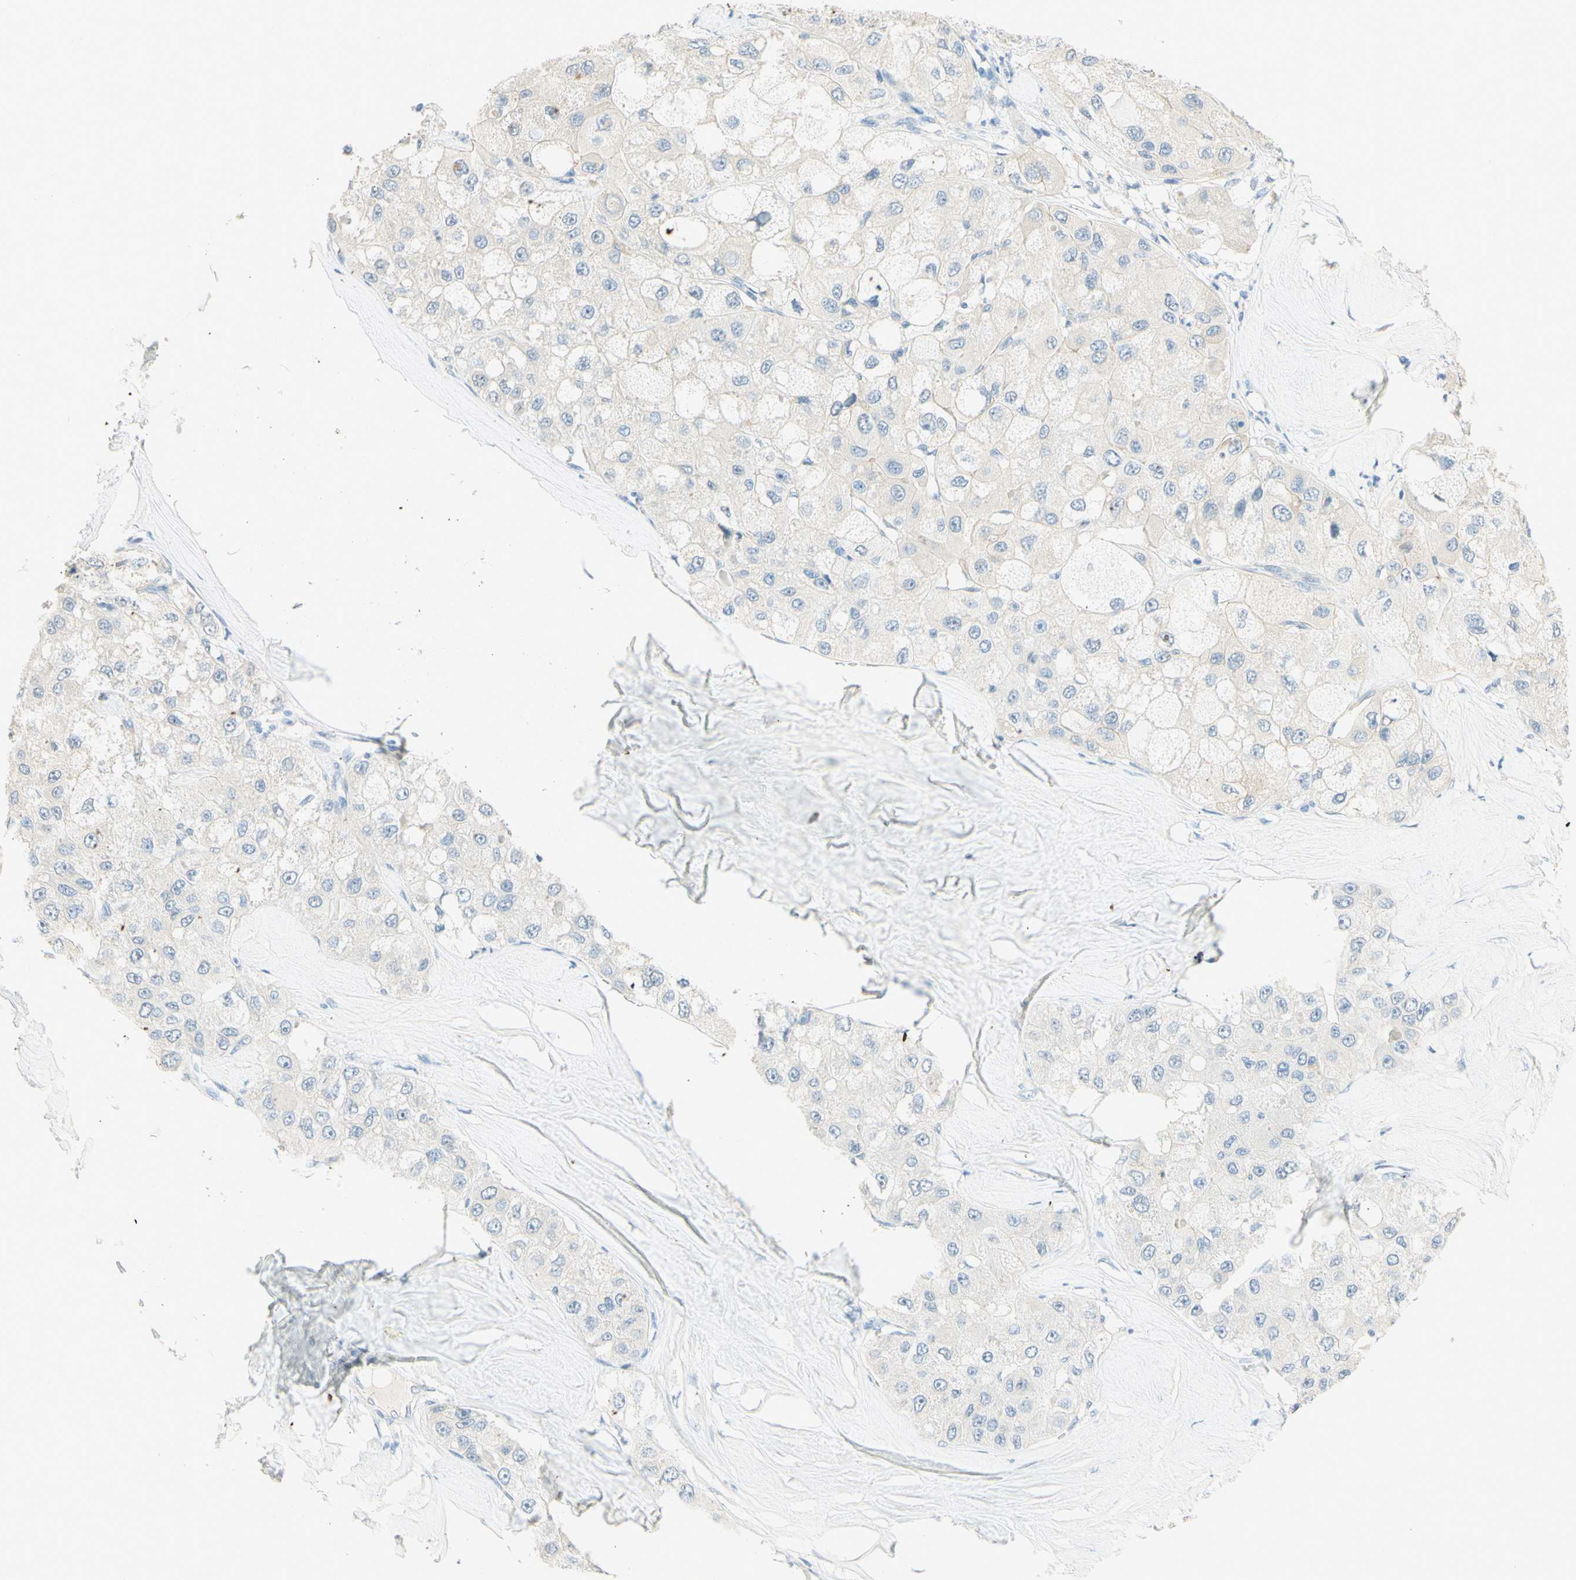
{"staining": {"intensity": "negative", "quantity": "none", "location": "none"}, "tissue": "liver cancer", "cell_type": "Tumor cells", "image_type": "cancer", "snomed": [{"axis": "morphology", "description": "Carcinoma, Hepatocellular, NOS"}, {"axis": "topography", "description": "Liver"}], "caption": "This is an immunohistochemistry image of liver cancer (hepatocellular carcinoma). There is no expression in tumor cells.", "gene": "TMEM132D", "patient": {"sex": "male", "age": 80}}